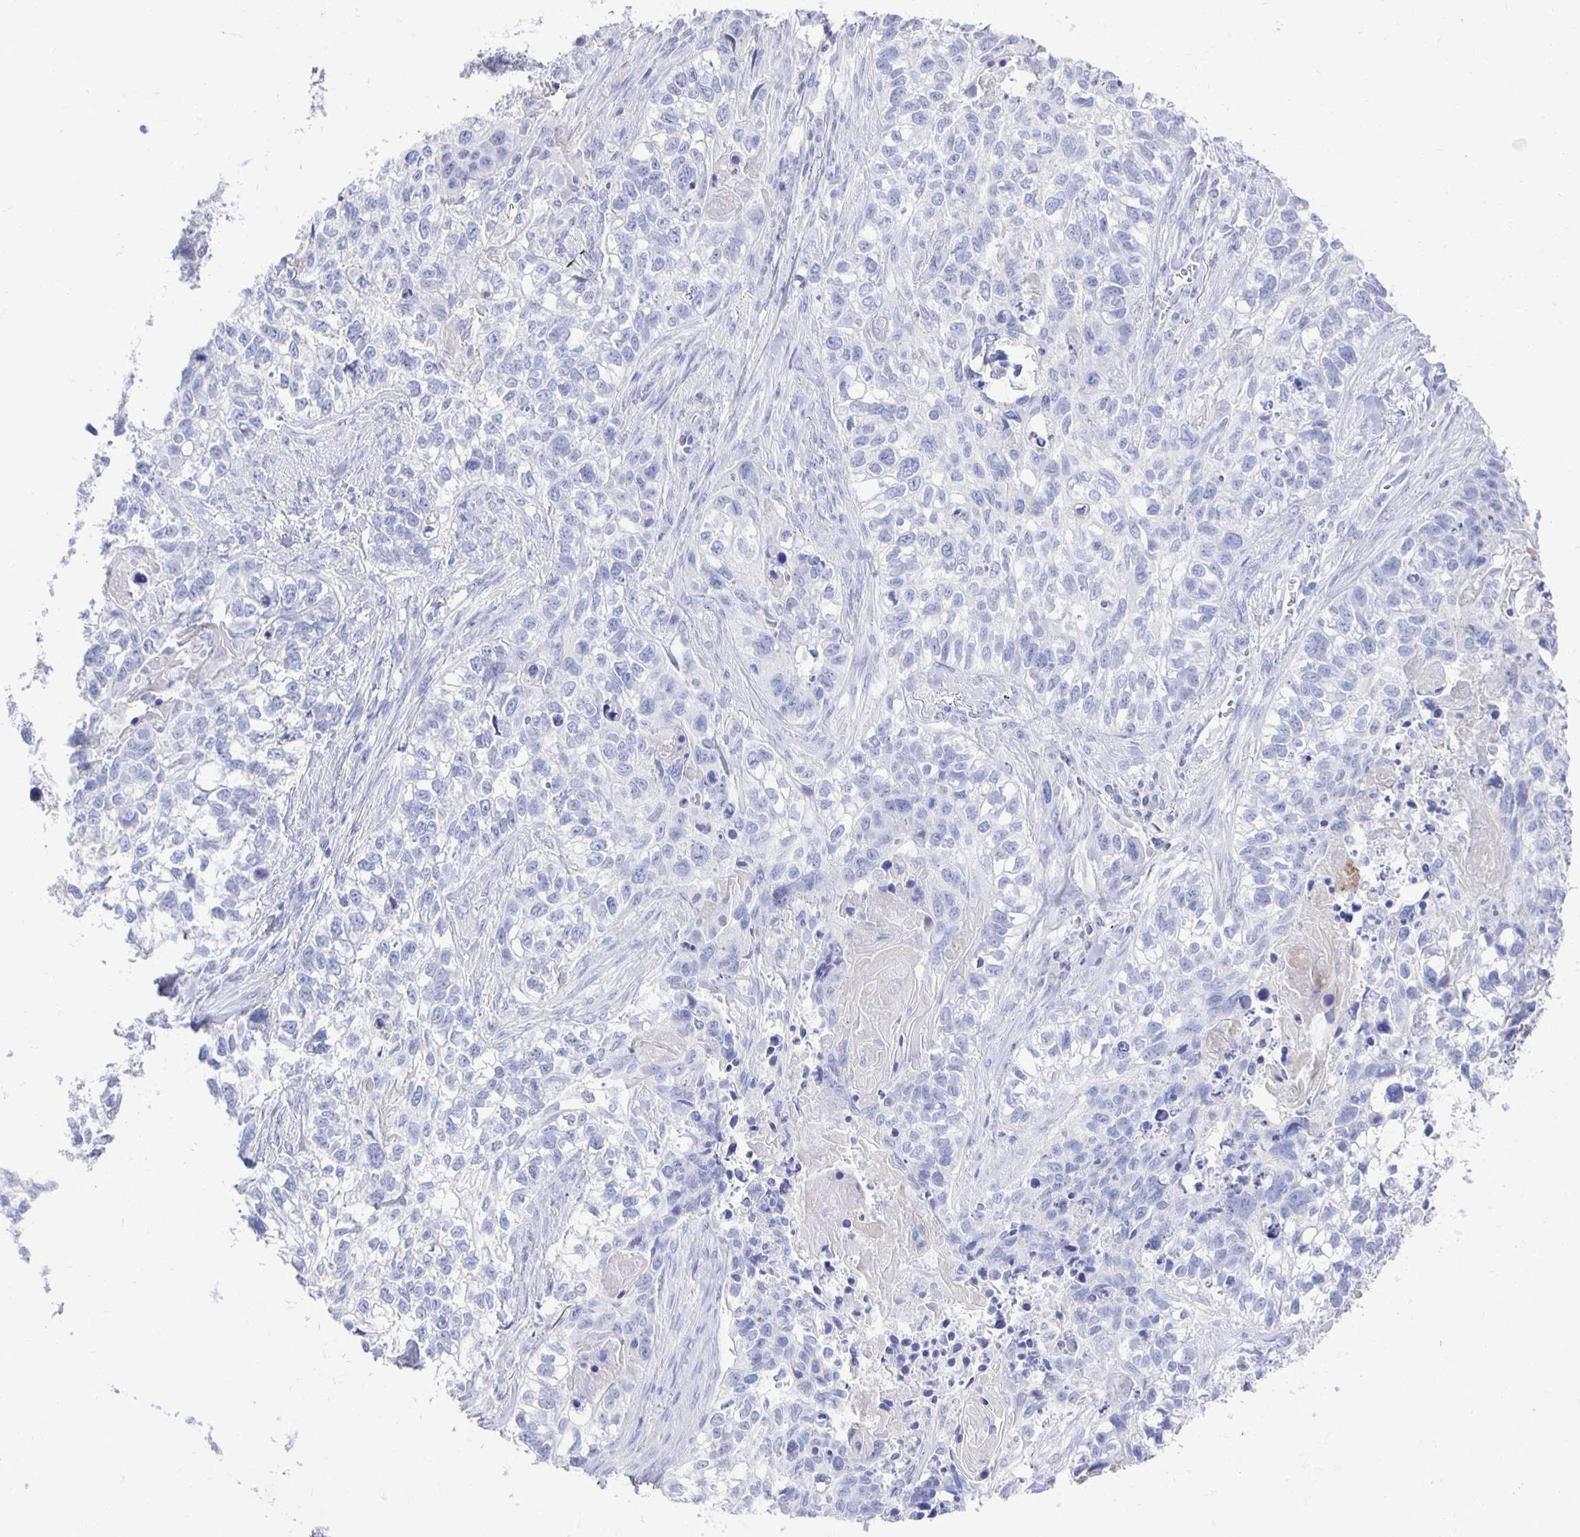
{"staining": {"intensity": "negative", "quantity": "none", "location": "none"}, "tissue": "lung cancer", "cell_type": "Tumor cells", "image_type": "cancer", "snomed": [{"axis": "morphology", "description": "Squamous cell carcinoma, NOS"}, {"axis": "topography", "description": "Lung"}], "caption": "DAB (3,3'-diaminobenzidine) immunohistochemical staining of human lung squamous cell carcinoma shows no significant staining in tumor cells.", "gene": "PRDM7", "patient": {"sex": "male", "age": 74}}